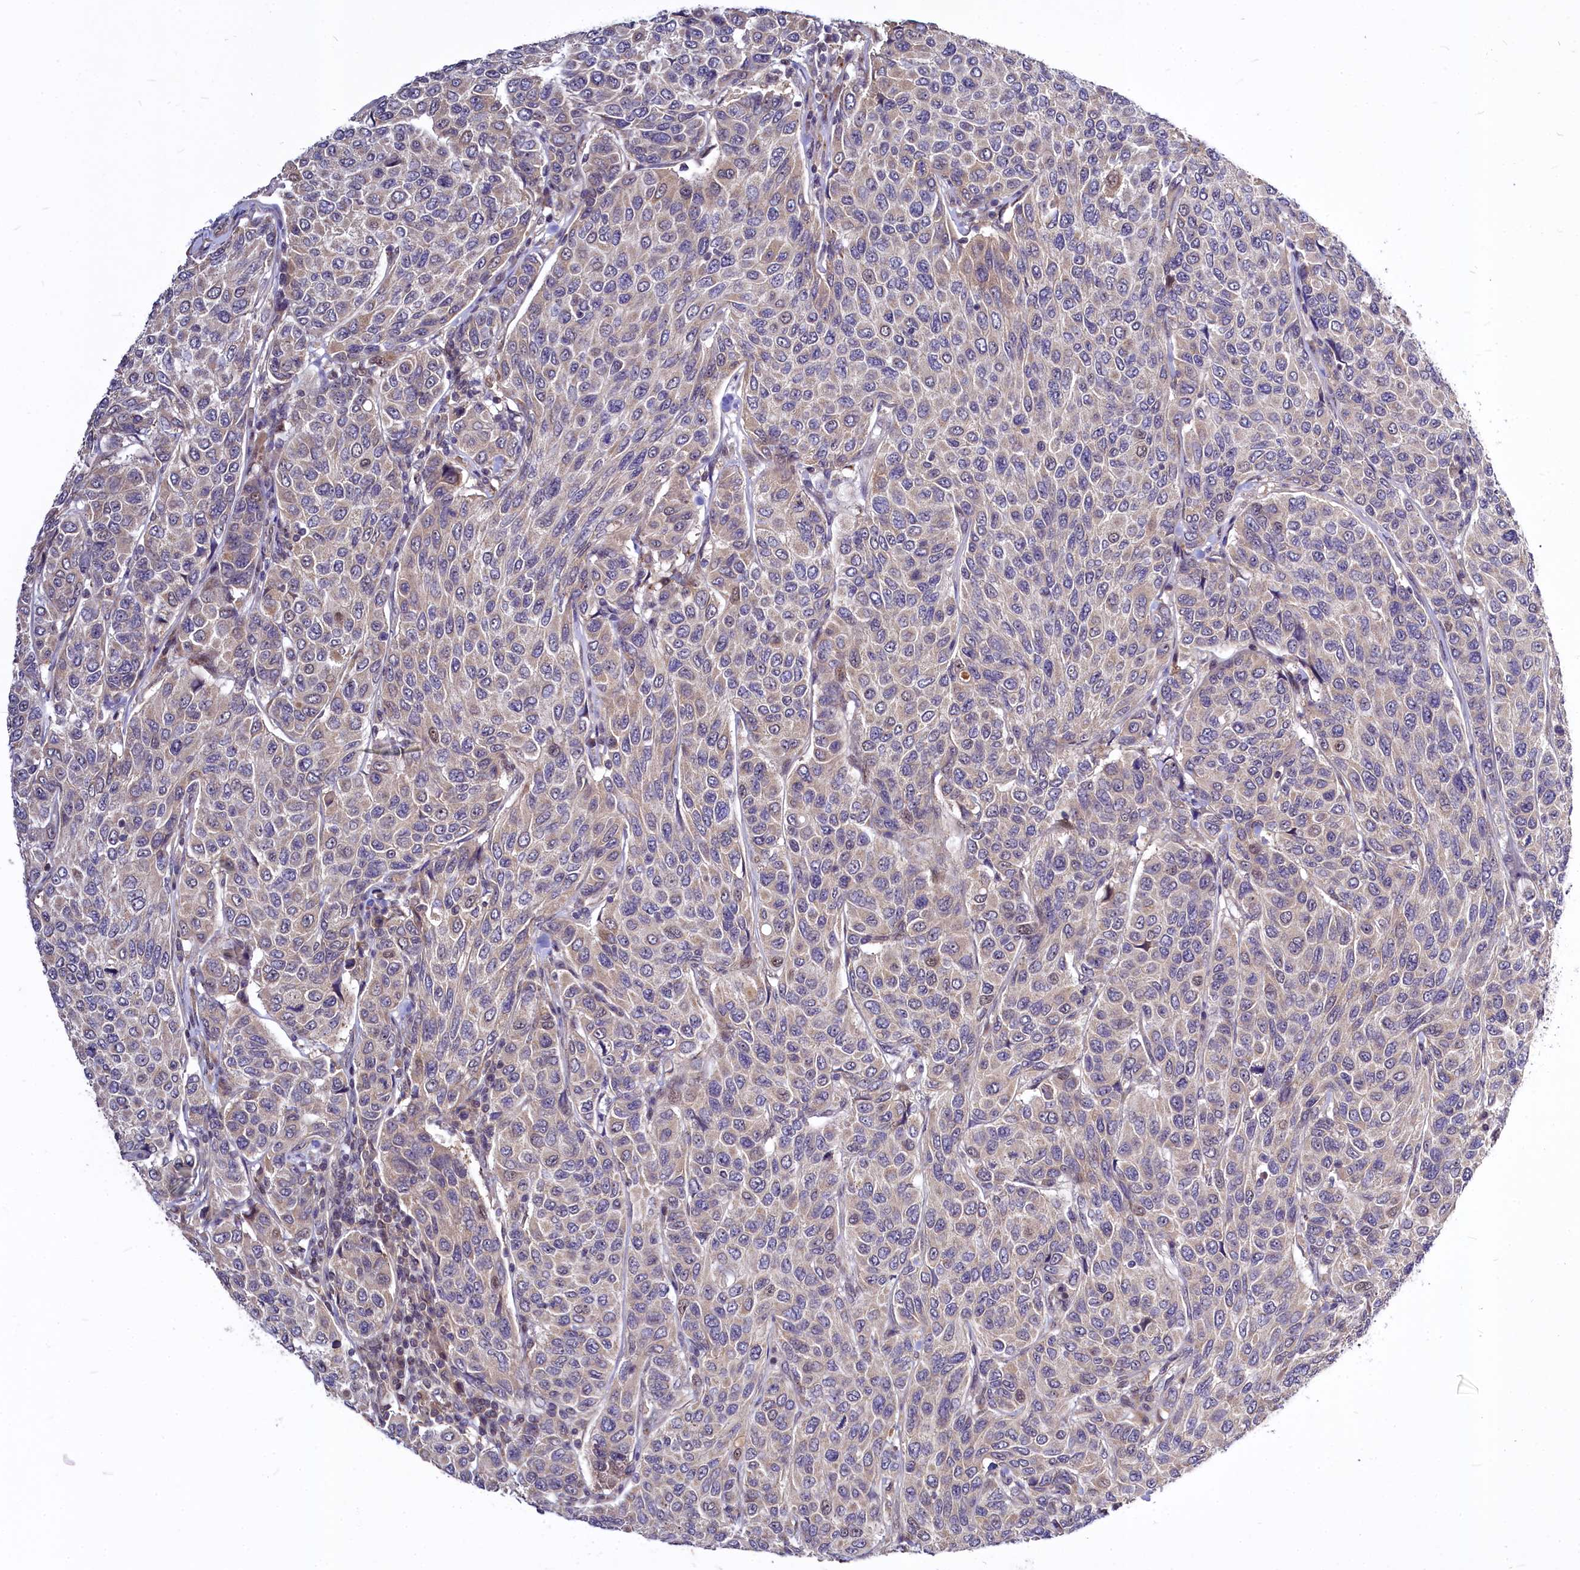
{"staining": {"intensity": "moderate", "quantity": "<25%", "location": "nuclear"}, "tissue": "breast cancer", "cell_type": "Tumor cells", "image_type": "cancer", "snomed": [{"axis": "morphology", "description": "Duct carcinoma"}, {"axis": "topography", "description": "Breast"}], "caption": "Protein staining displays moderate nuclear staining in about <25% of tumor cells in infiltrating ductal carcinoma (breast).", "gene": "MAML2", "patient": {"sex": "female", "age": 55}}